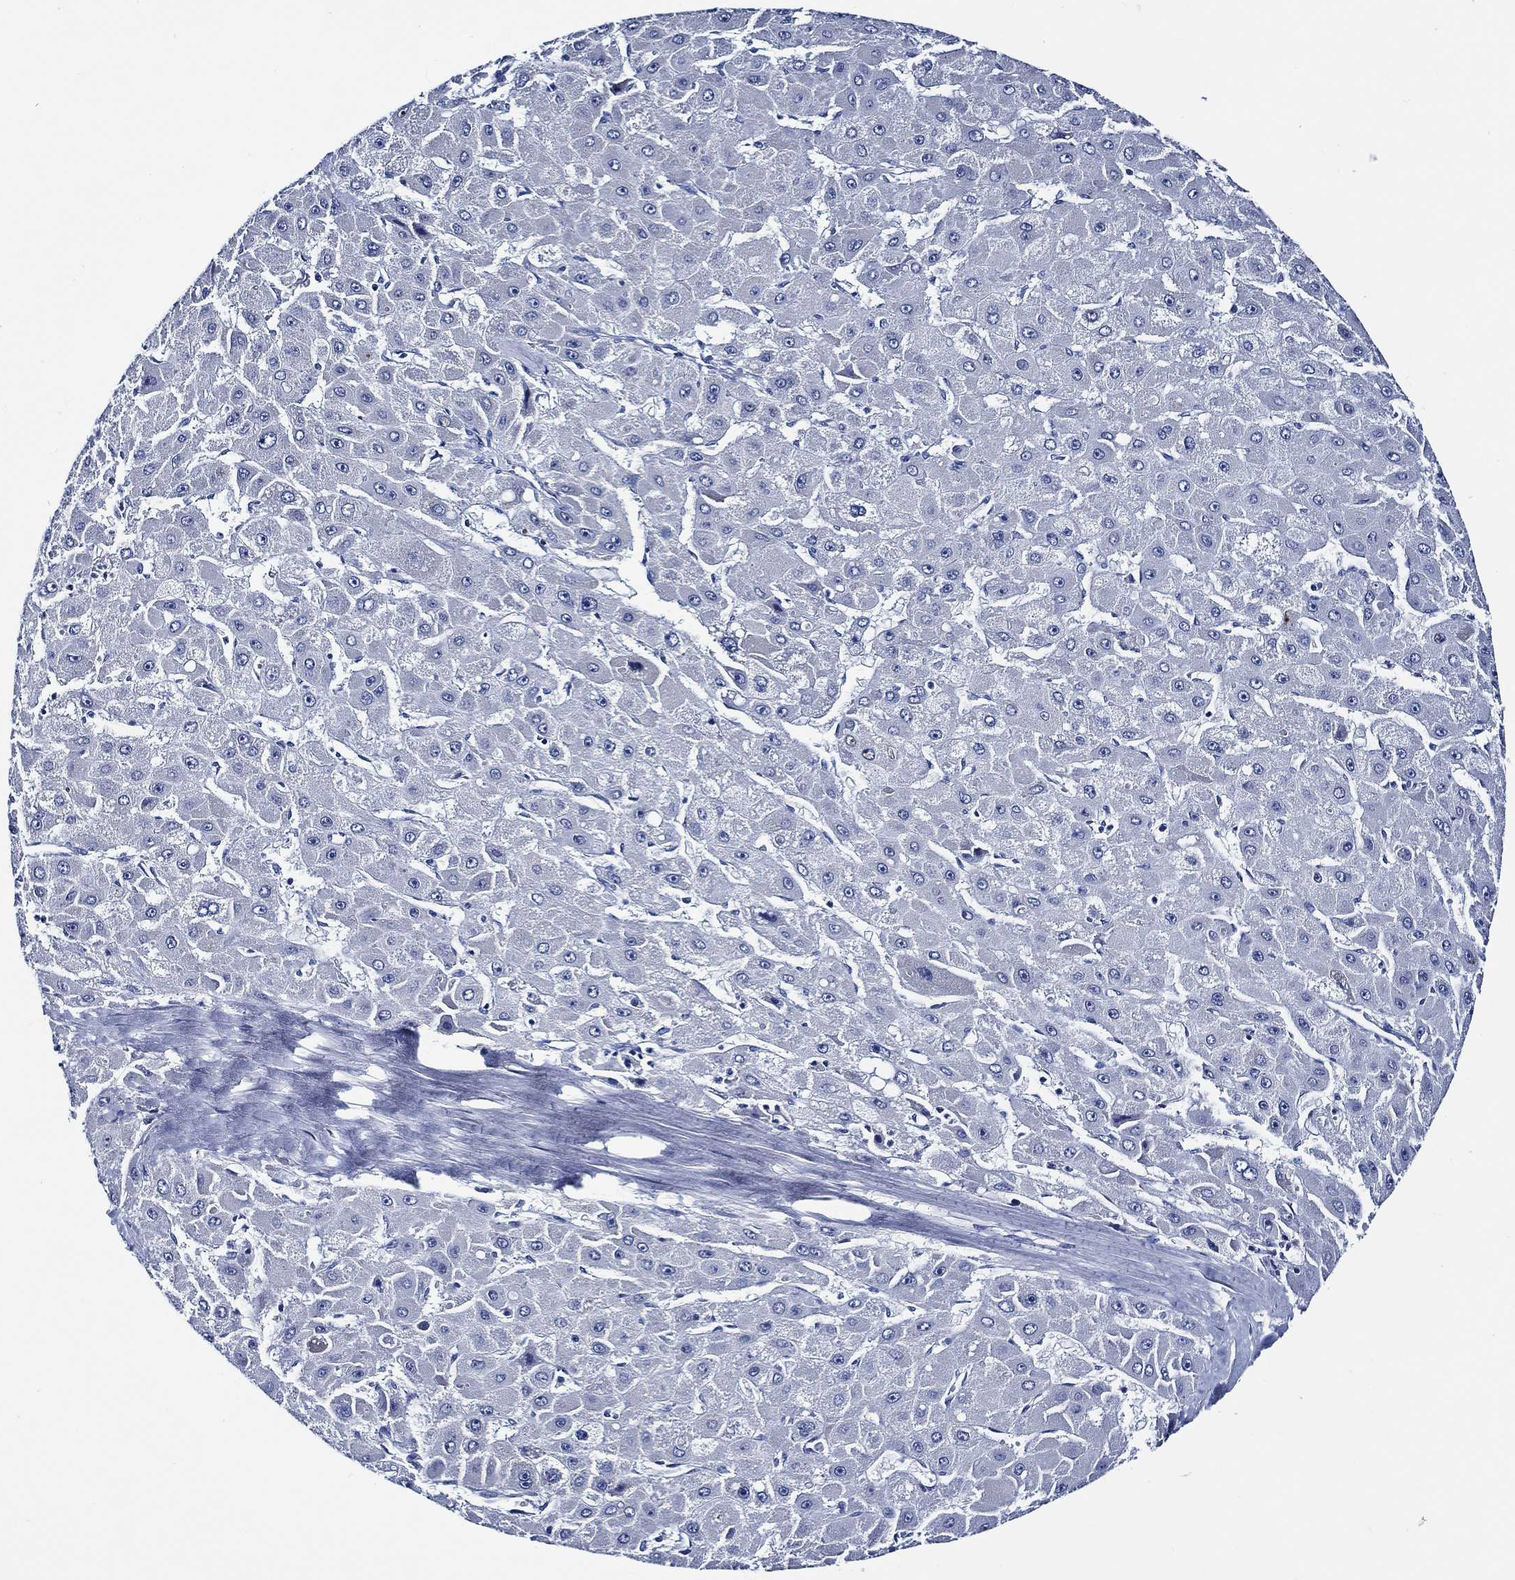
{"staining": {"intensity": "negative", "quantity": "none", "location": "none"}, "tissue": "liver cancer", "cell_type": "Tumor cells", "image_type": "cancer", "snomed": [{"axis": "morphology", "description": "Carcinoma, Hepatocellular, NOS"}, {"axis": "topography", "description": "Liver"}], "caption": "Tumor cells show no significant staining in hepatocellular carcinoma (liver).", "gene": "WDR62", "patient": {"sex": "female", "age": 25}}